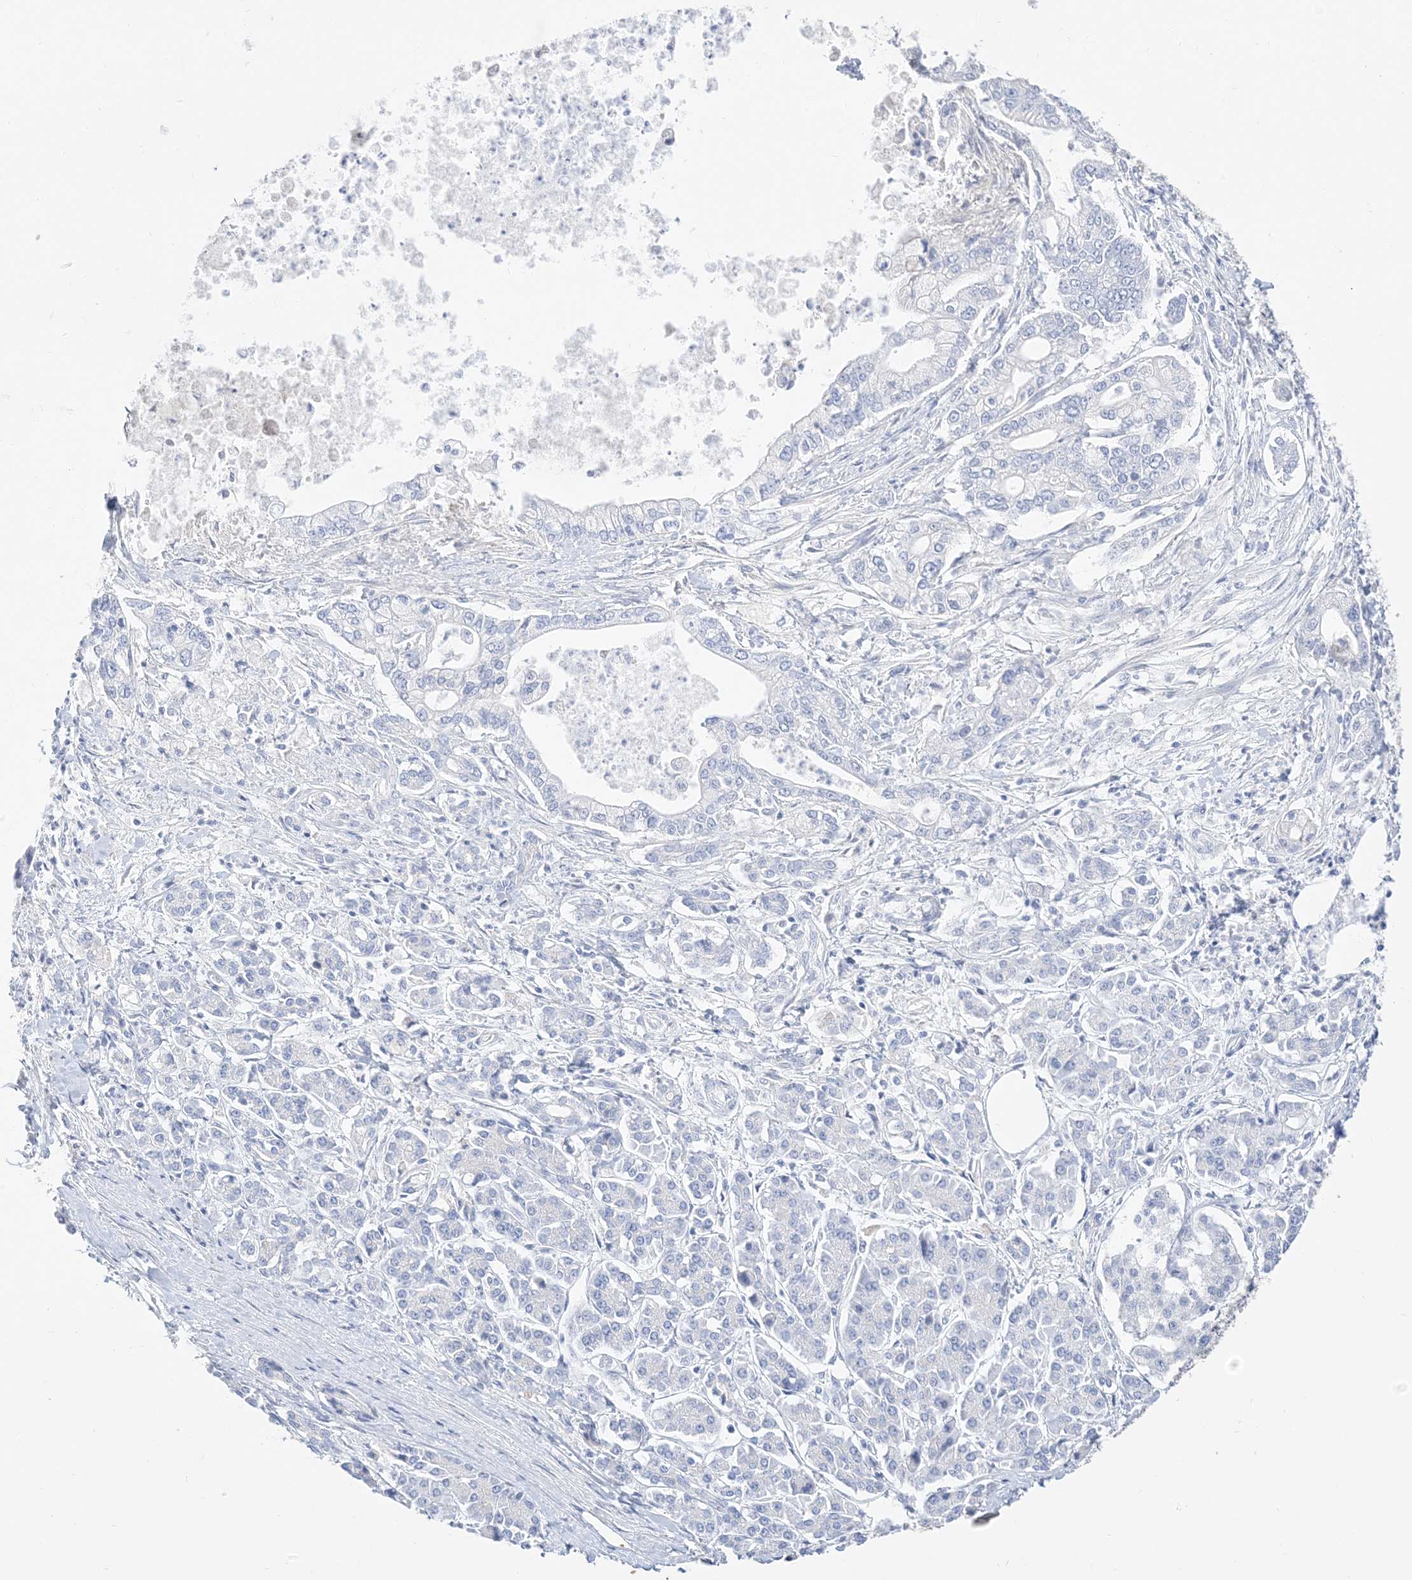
{"staining": {"intensity": "negative", "quantity": "none", "location": "none"}, "tissue": "pancreatic cancer", "cell_type": "Tumor cells", "image_type": "cancer", "snomed": [{"axis": "morphology", "description": "Adenocarcinoma, NOS"}, {"axis": "topography", "description": "Pancreas"}], "caption": "A high-resolution micrograph shows IHC staining of pancreatic adenocarcinoma, which reveals no significant expression in tumor cells.", "gene": "MUC17", "patient": {"sex": "male", "age": 69}}